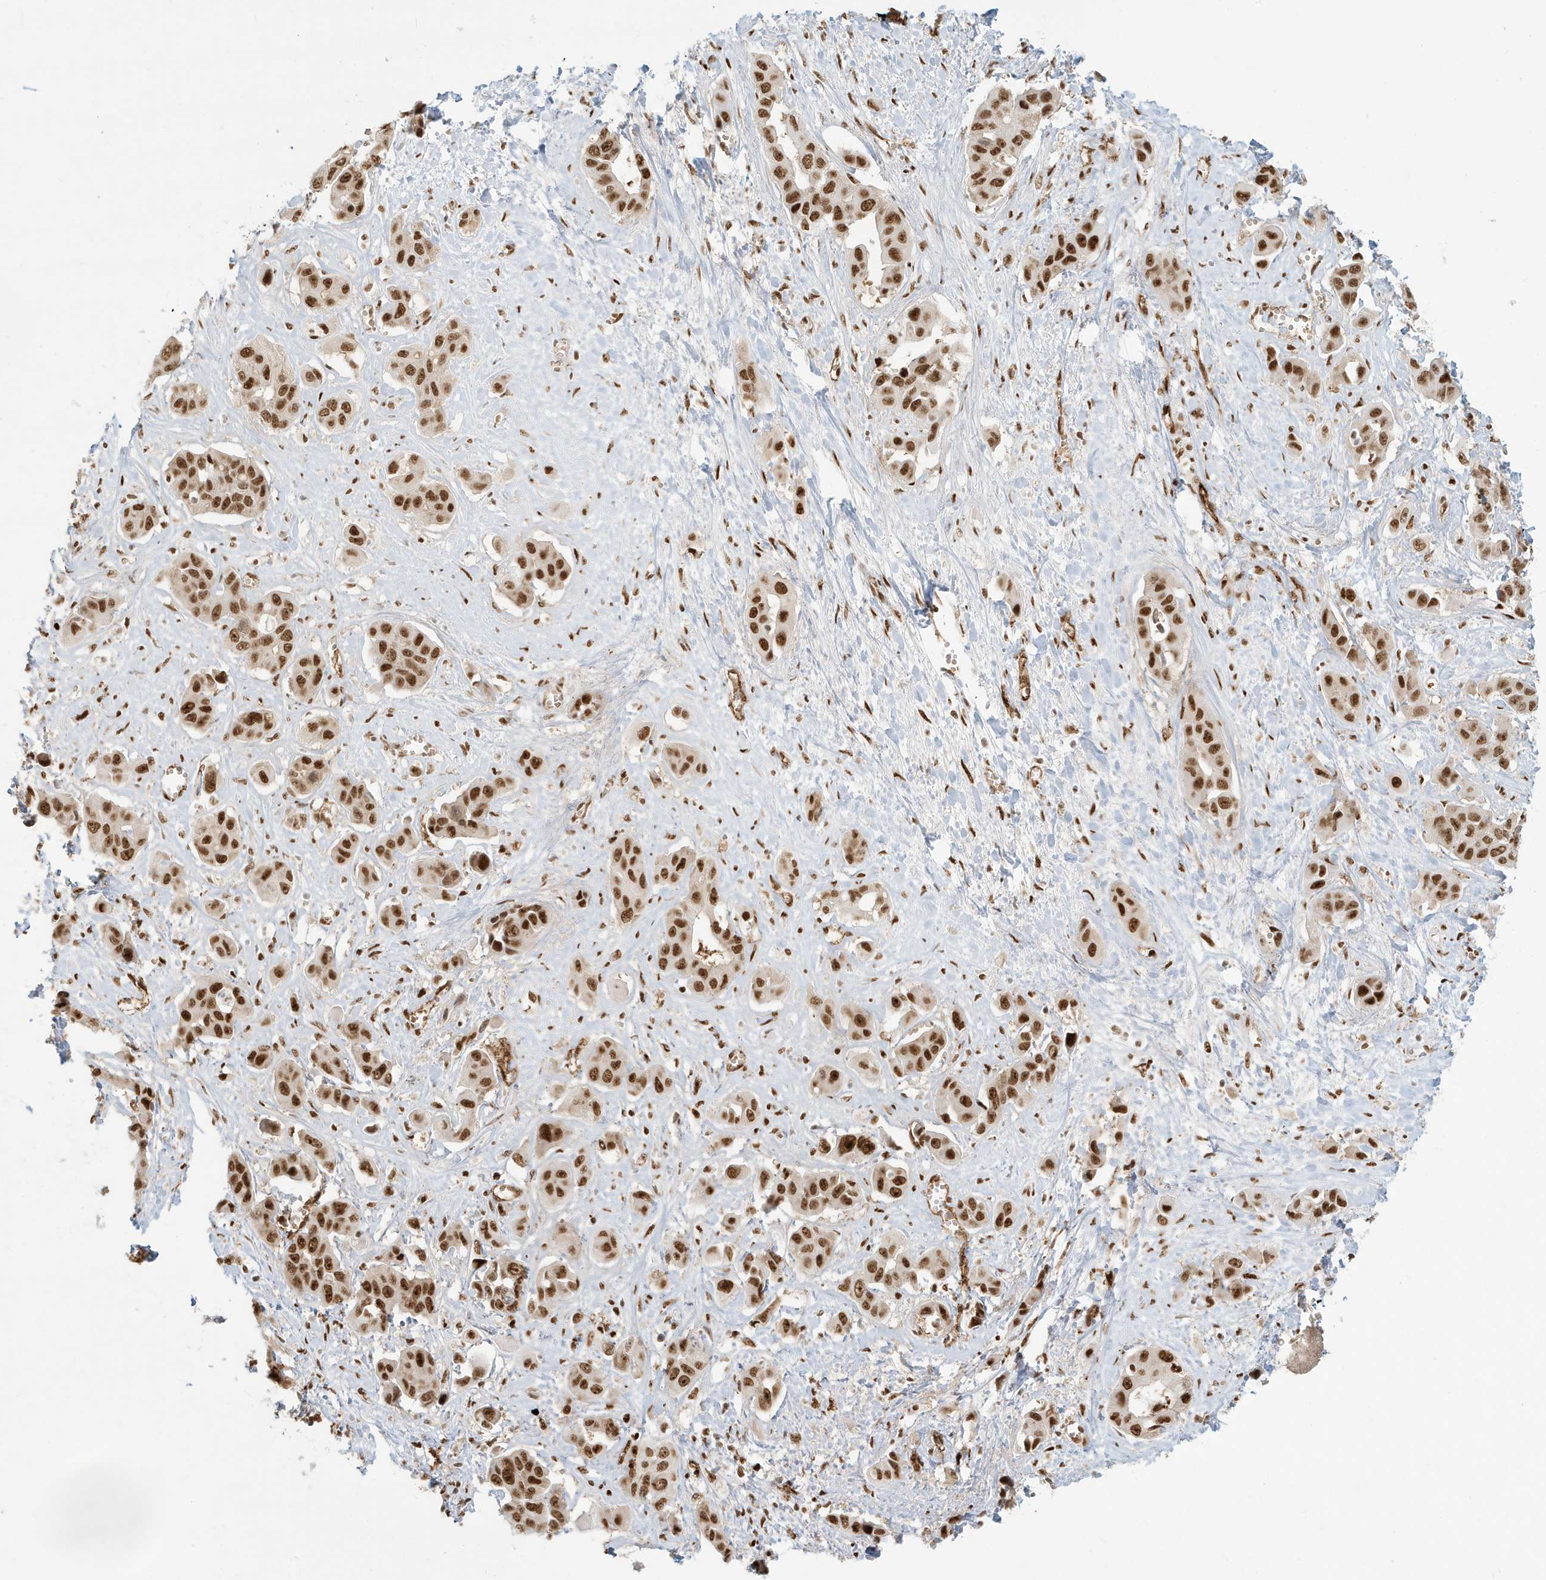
{"staining": {"intensity": "strong", "quantity": ">75%", "location": "nuclear"}, "tissue": "liver cancer", "cell_type": "Tumor cells", "image_type": "cancer", "snomed": [{"axis": "morphology", "description": "Cholangiocarcinoma"}, {"axis": "topography", "description": "Liver"}], "caption": "Strong nuclear staining for a protein is present in about >75% of tumor cells of cholangiocarcinoma (liver) using immunohistochemistry.", "gene": "CKS2", "patient": {"sex": "female", "age": 52}}